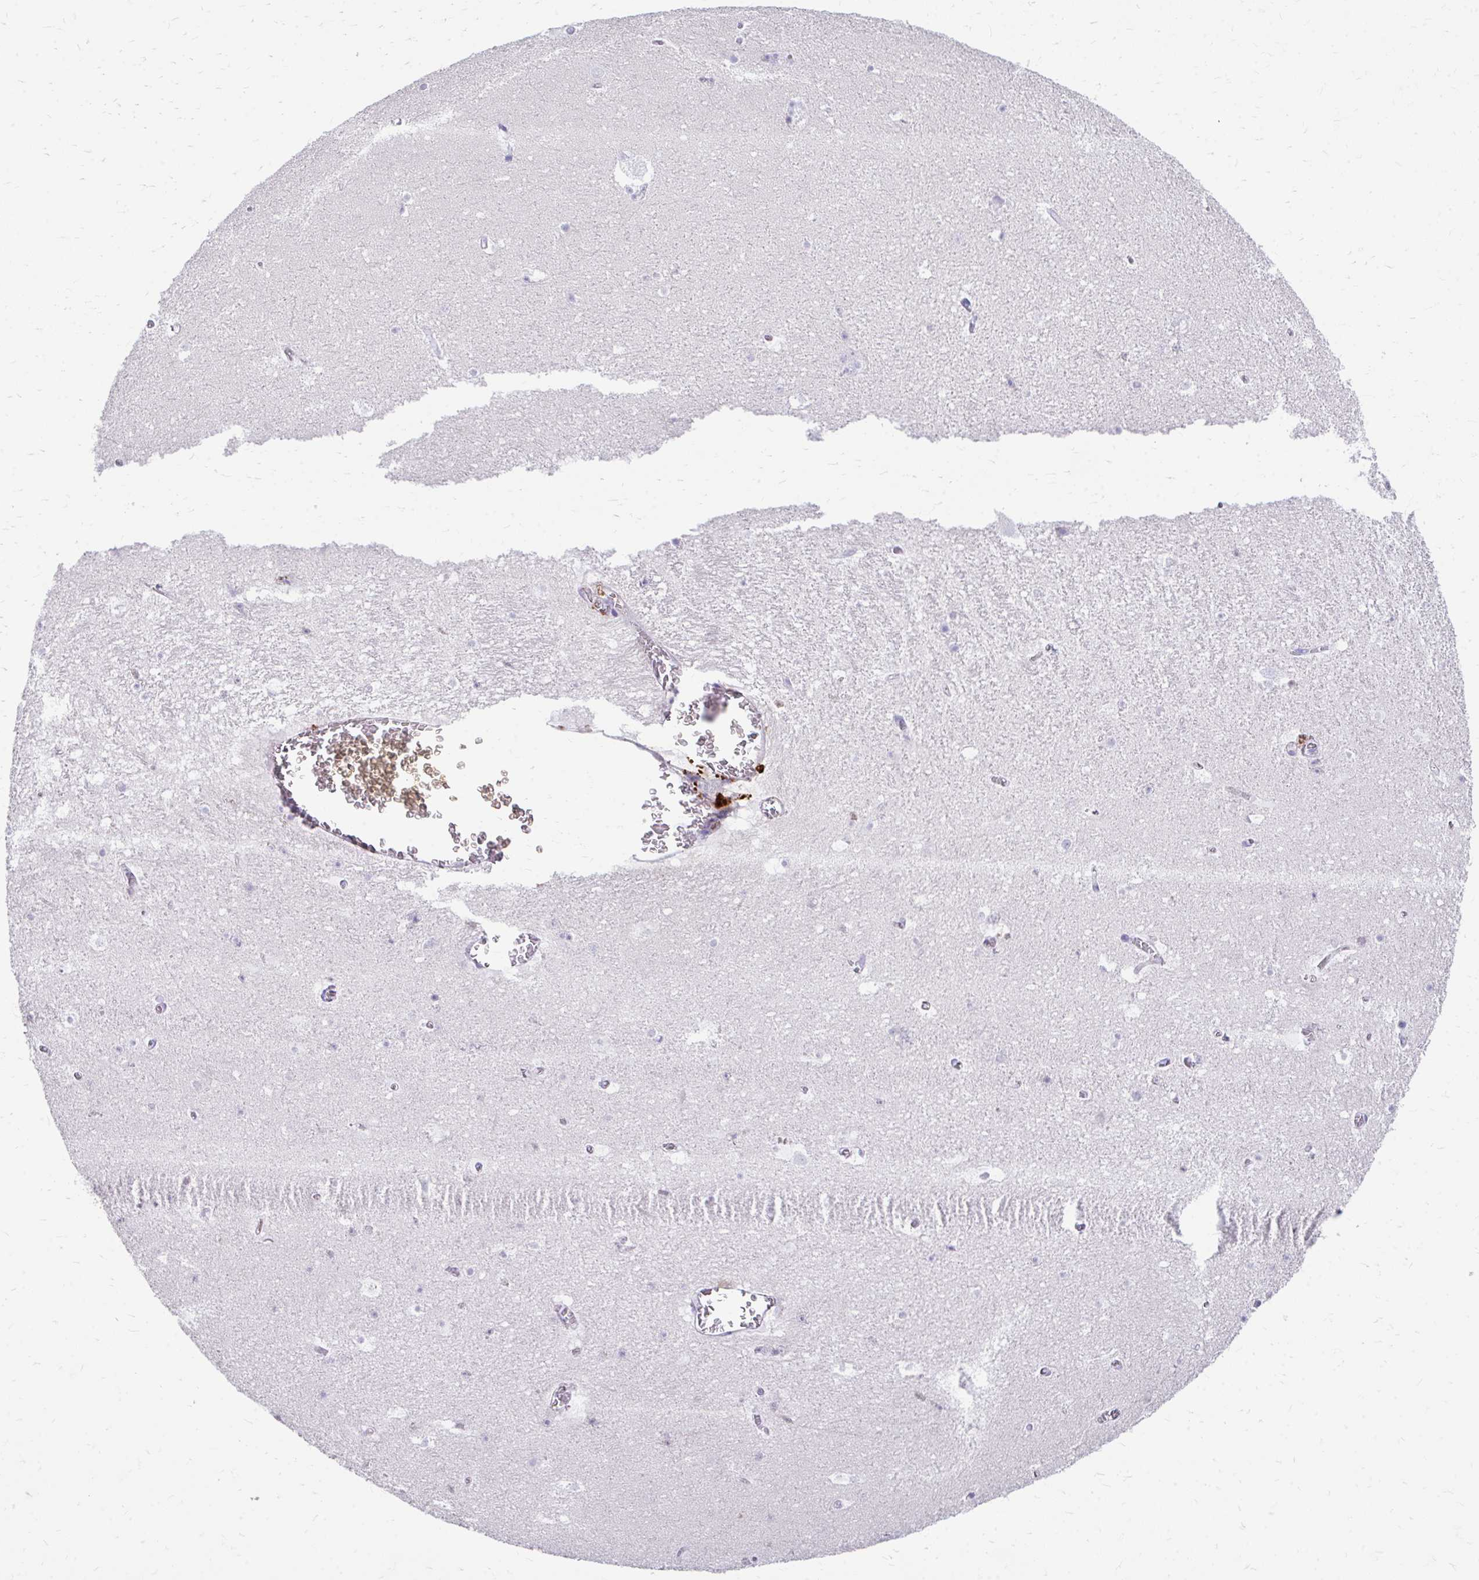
{"staining": {"intensity": "negative", "quantity": "none", "location": "none"}, "tissue": "hippocampus", "cell_type": "Glial cells", "image_type": "normal", "snomed": [{"axis": "morphology", "description": "Normal tissue, NOS"}, {"axis": "topography", "description": "Hippocampus"}], "caption": "This is an immunohistochemistry photomicrograph of benign hippocampus. There is no staining in glial cells.", "gene": "CFH", "patient": {"sex": "female", "age": 42}}